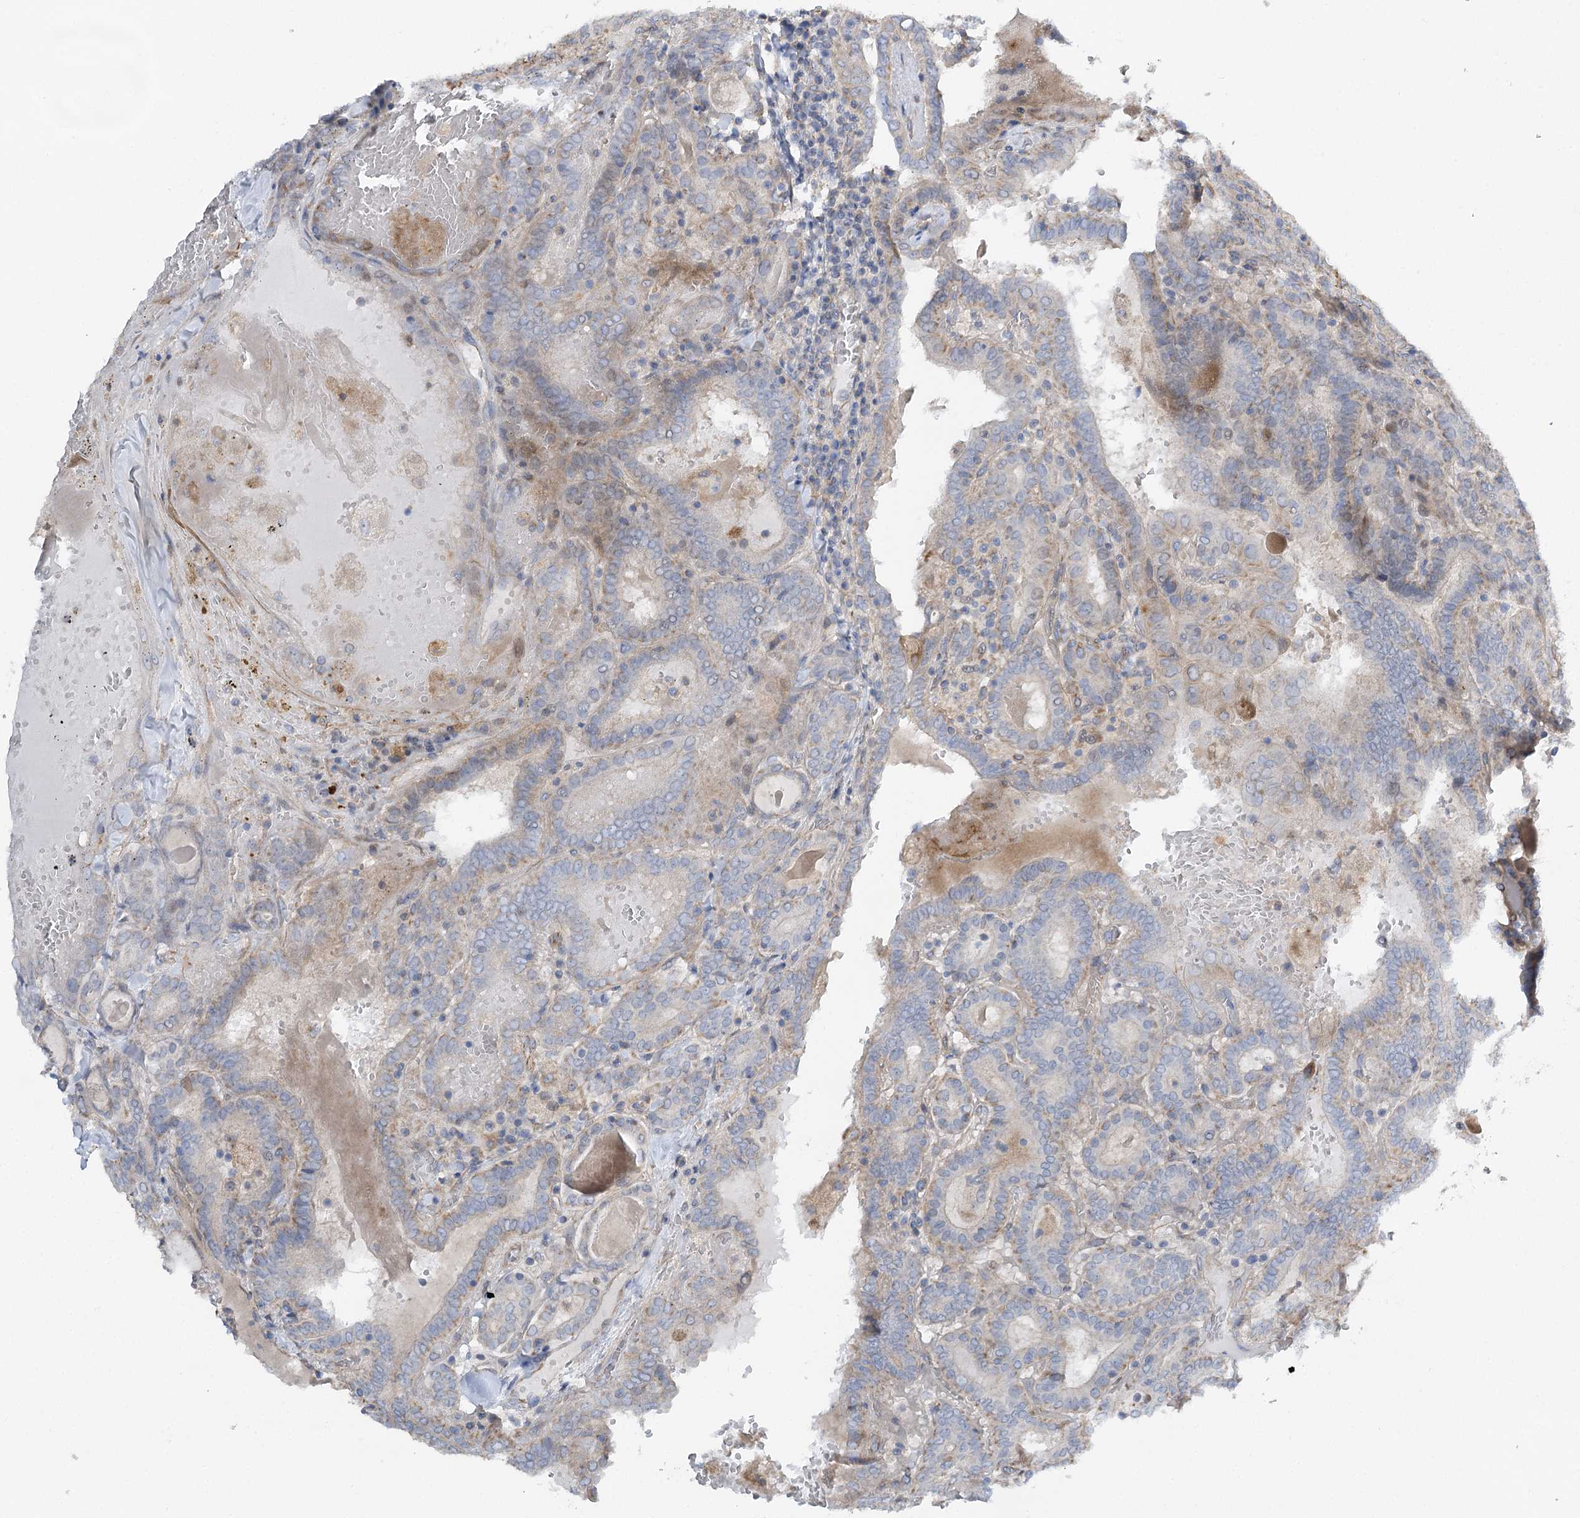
{"staining": {"intensity": "weak", "quantity": "<25%", "location": "cytoplasmic/membranous"}, "tissue": "thyroid cancer", "cell_type": "Tumor cells", "image_type": "cancer", "snomed": [{"axis": "morphology", "description": "Papillary adenocarcinoma, NOS"}, {"axis": "topography", "description": "Thyroid gland"}], "caption": "Photomicrograph shows no significant protein staining in tumor cells of thyroid cancer. Brightfield microscopy of immunohistochemistry (IHC) stained with DAB (3,3'-diaminobenzidine) (brown) and hematoxylin (blue), captured at high magnification.", "gene": "KIAA0825", "patient": {"sex": "female", "age": 72}}